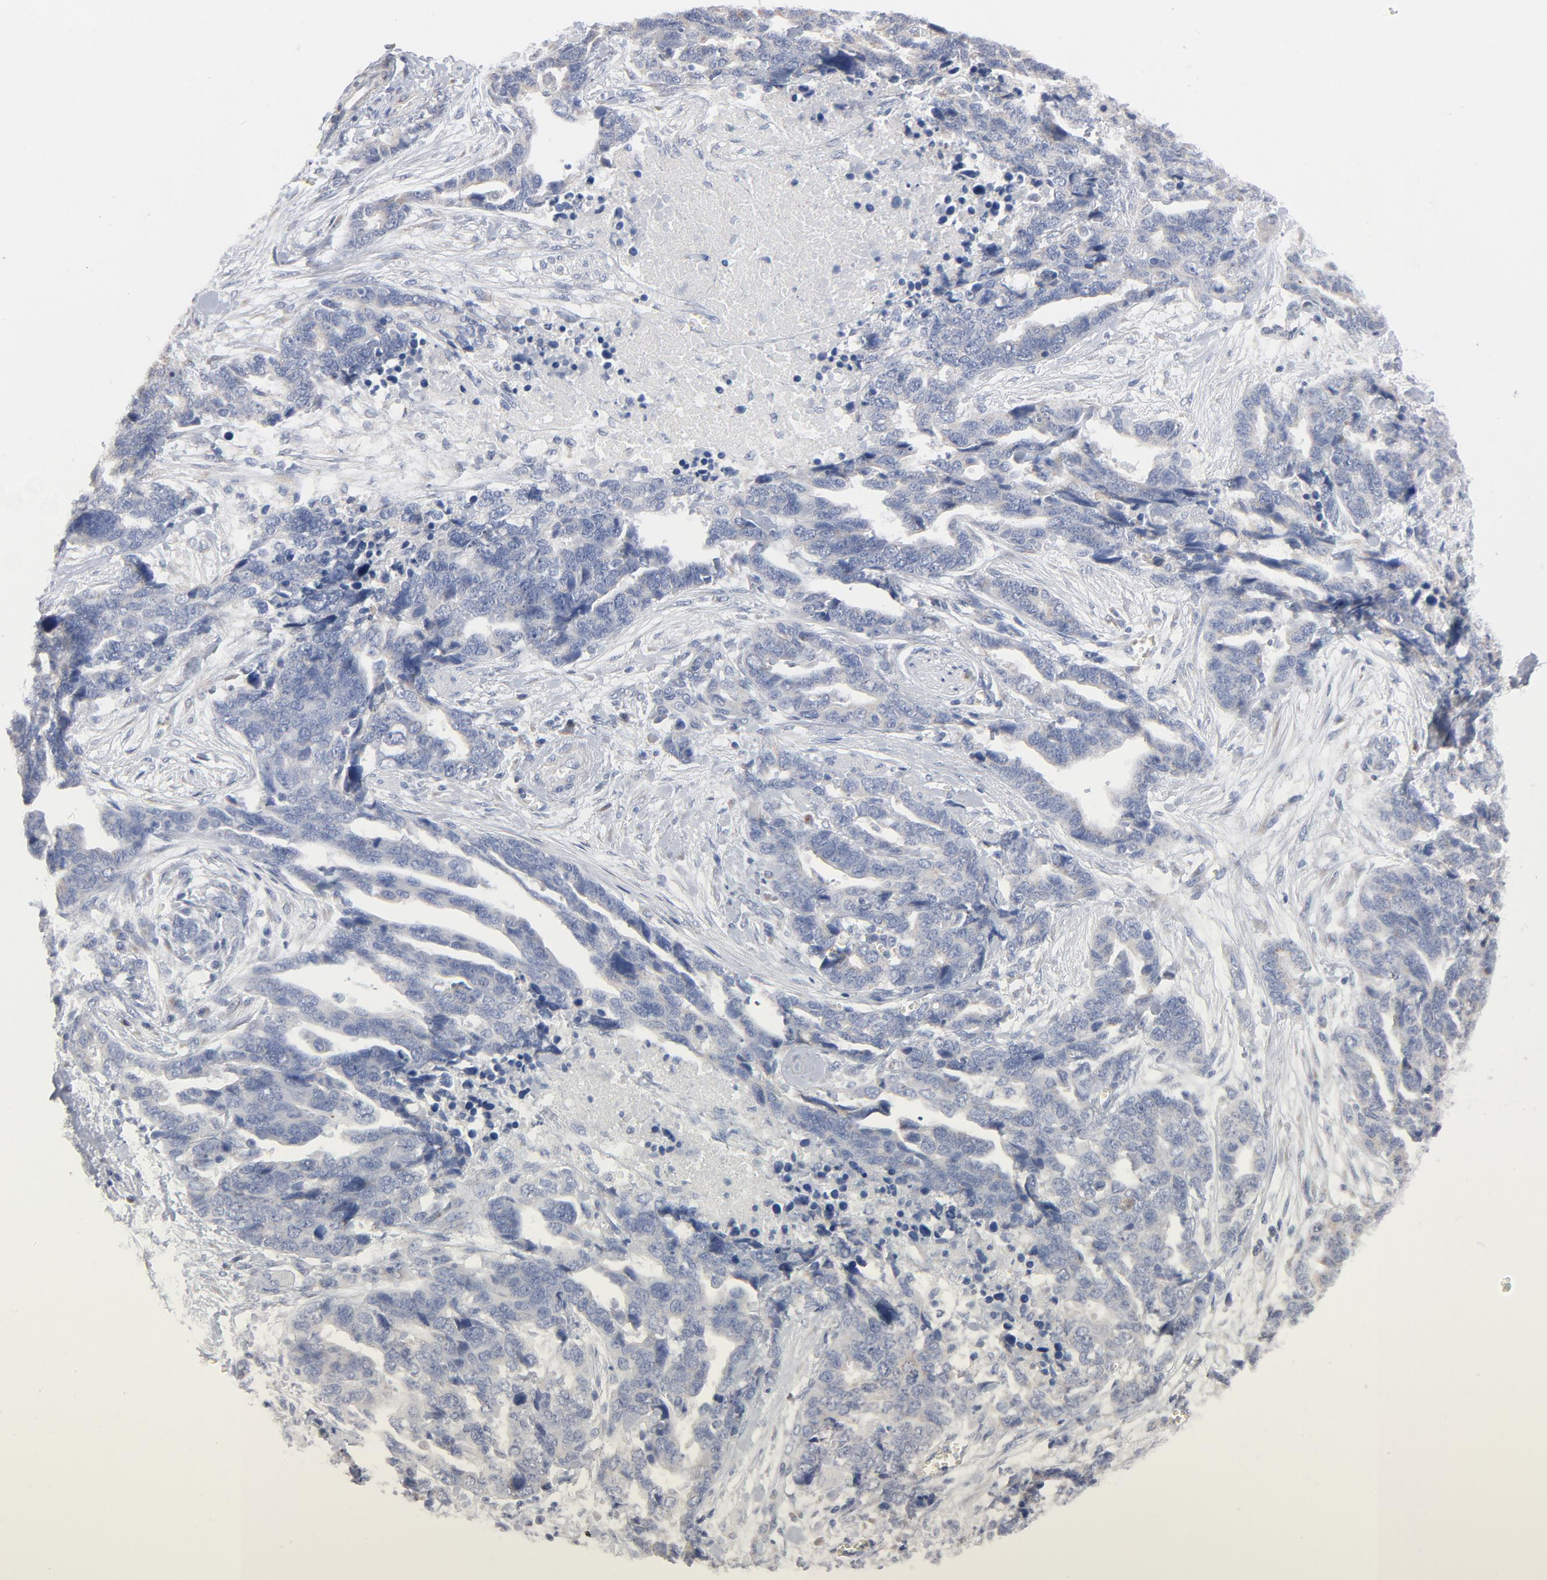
{"staining": {"intensity": "negative", "quantity": "none", "location": "none"}, "tissue": "ovarian cancer", "cell_type": "Tumor cells", "image_type": "cancer", "snomed": [{"axis": "morphology", "description": "Normal tissue, NOS"}, {"axis": "morphology", "description": "Cystadenocarcinoma, serous, NOS"}, {"axis": "topography", "description": "Fallopian tube"}, {"axis": "topography", "description": "Ovary"}], "caption": "The photomicrograph exhibits no staining of tumor cells in ovarian serous cystadenocarcinoma.", "gene": "AK7", "patient": {"sex": "female", "age": 56}}